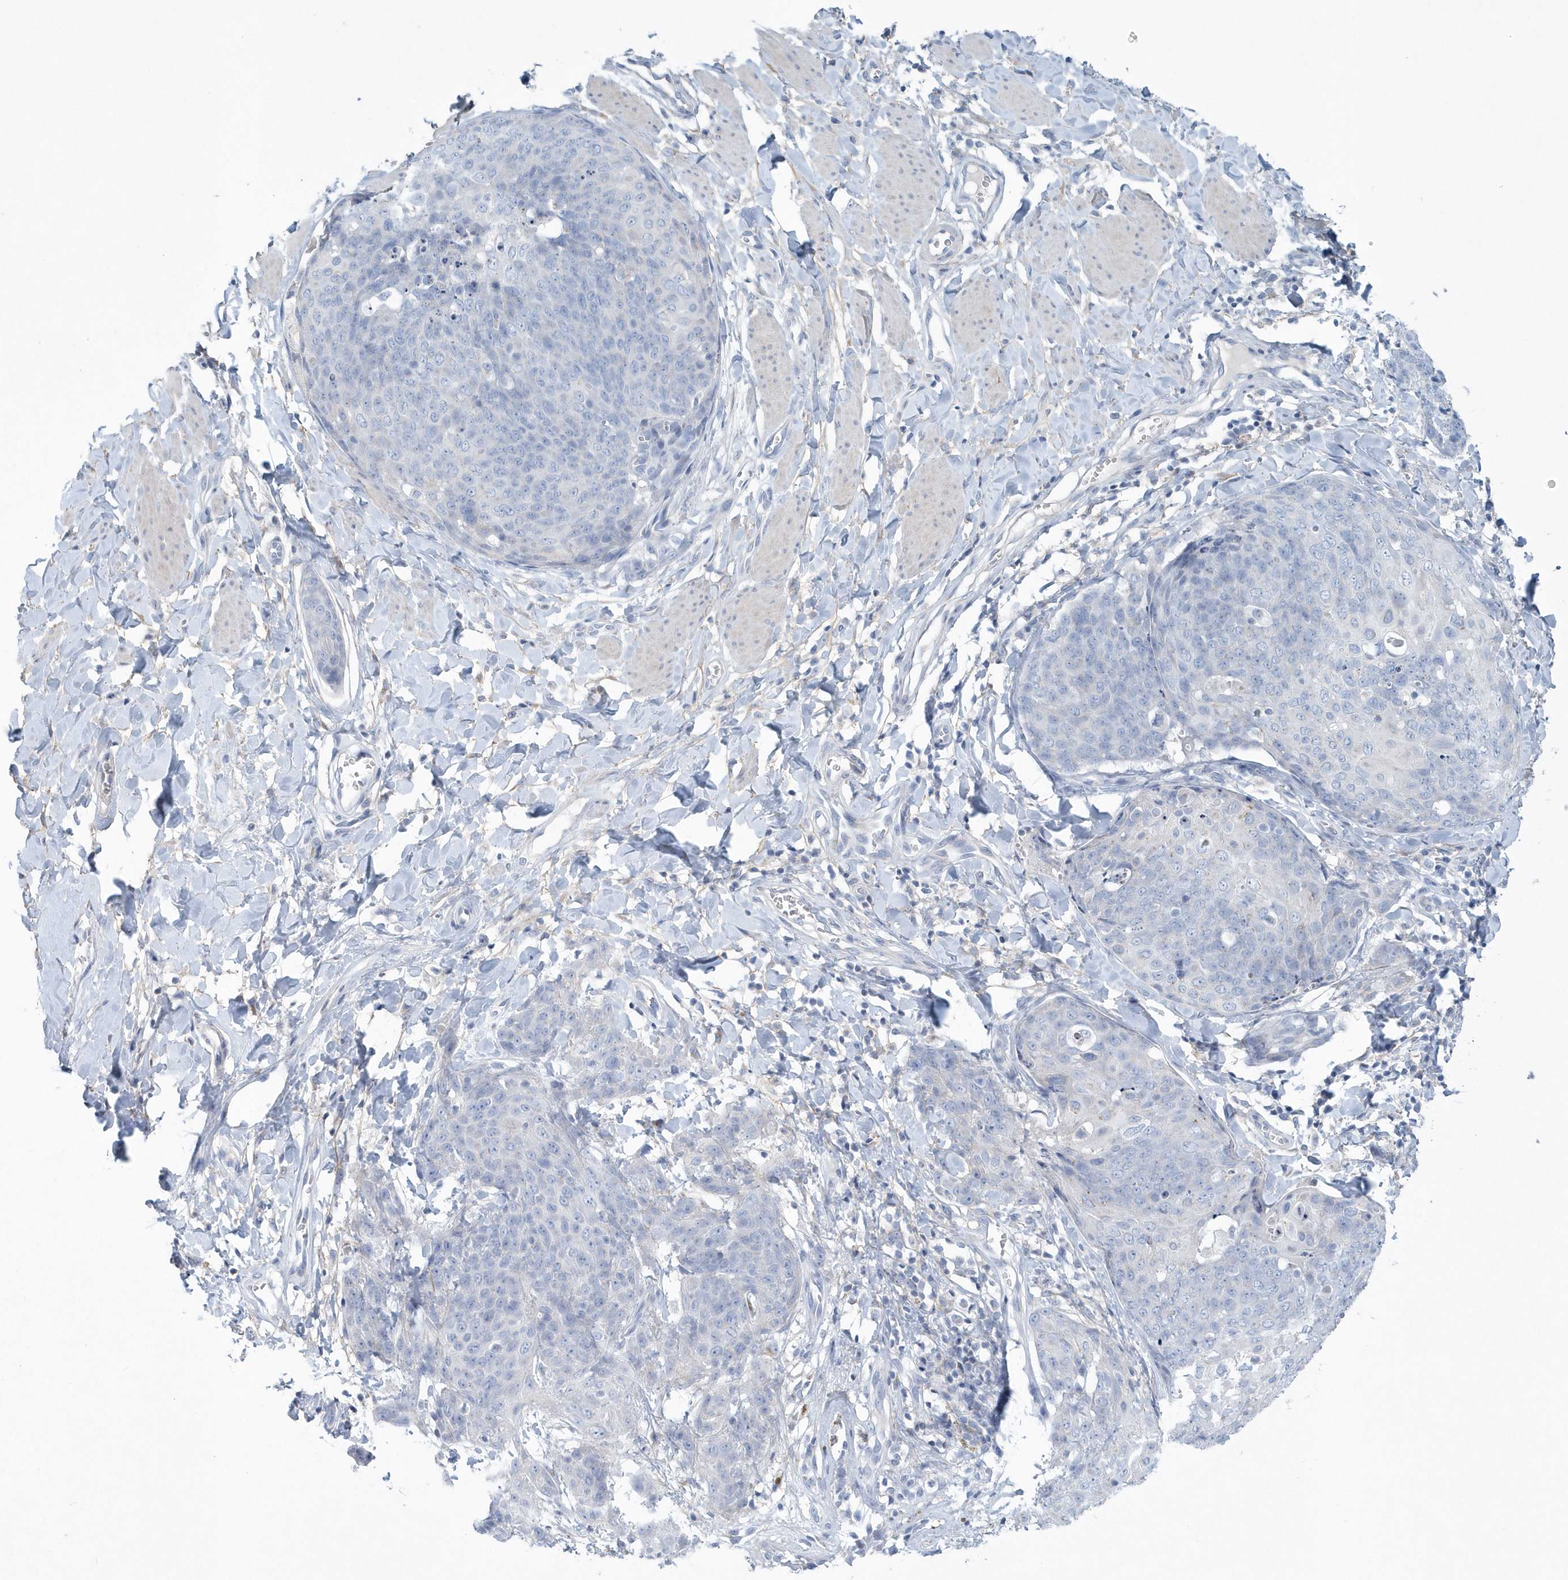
{"staining": {"intensity": "negative", "quantity": "none", "location": "none"}, "tissue": "skin cancer", "cell_type": "Tumor cells", "image_type": "cancer", "snomed": [{"axis": "morphology", "description": "Squamous cell carcinoma, NOS"}, {"axis": "topography", "description": "Skin"}, {"axis": "topography", "description": "Vulva"}], "caption": "An immunohistochemistry photomicrograph of squamous cell carcinoma (skin) is shown. There is no staining in tumor cells of squamous cell carcinoma (skin). (DAB IHC visualized using brightfield microscopy, high magnification).", "gene": "SPATA18", "patient": {"sex": "female", "age": 85}}